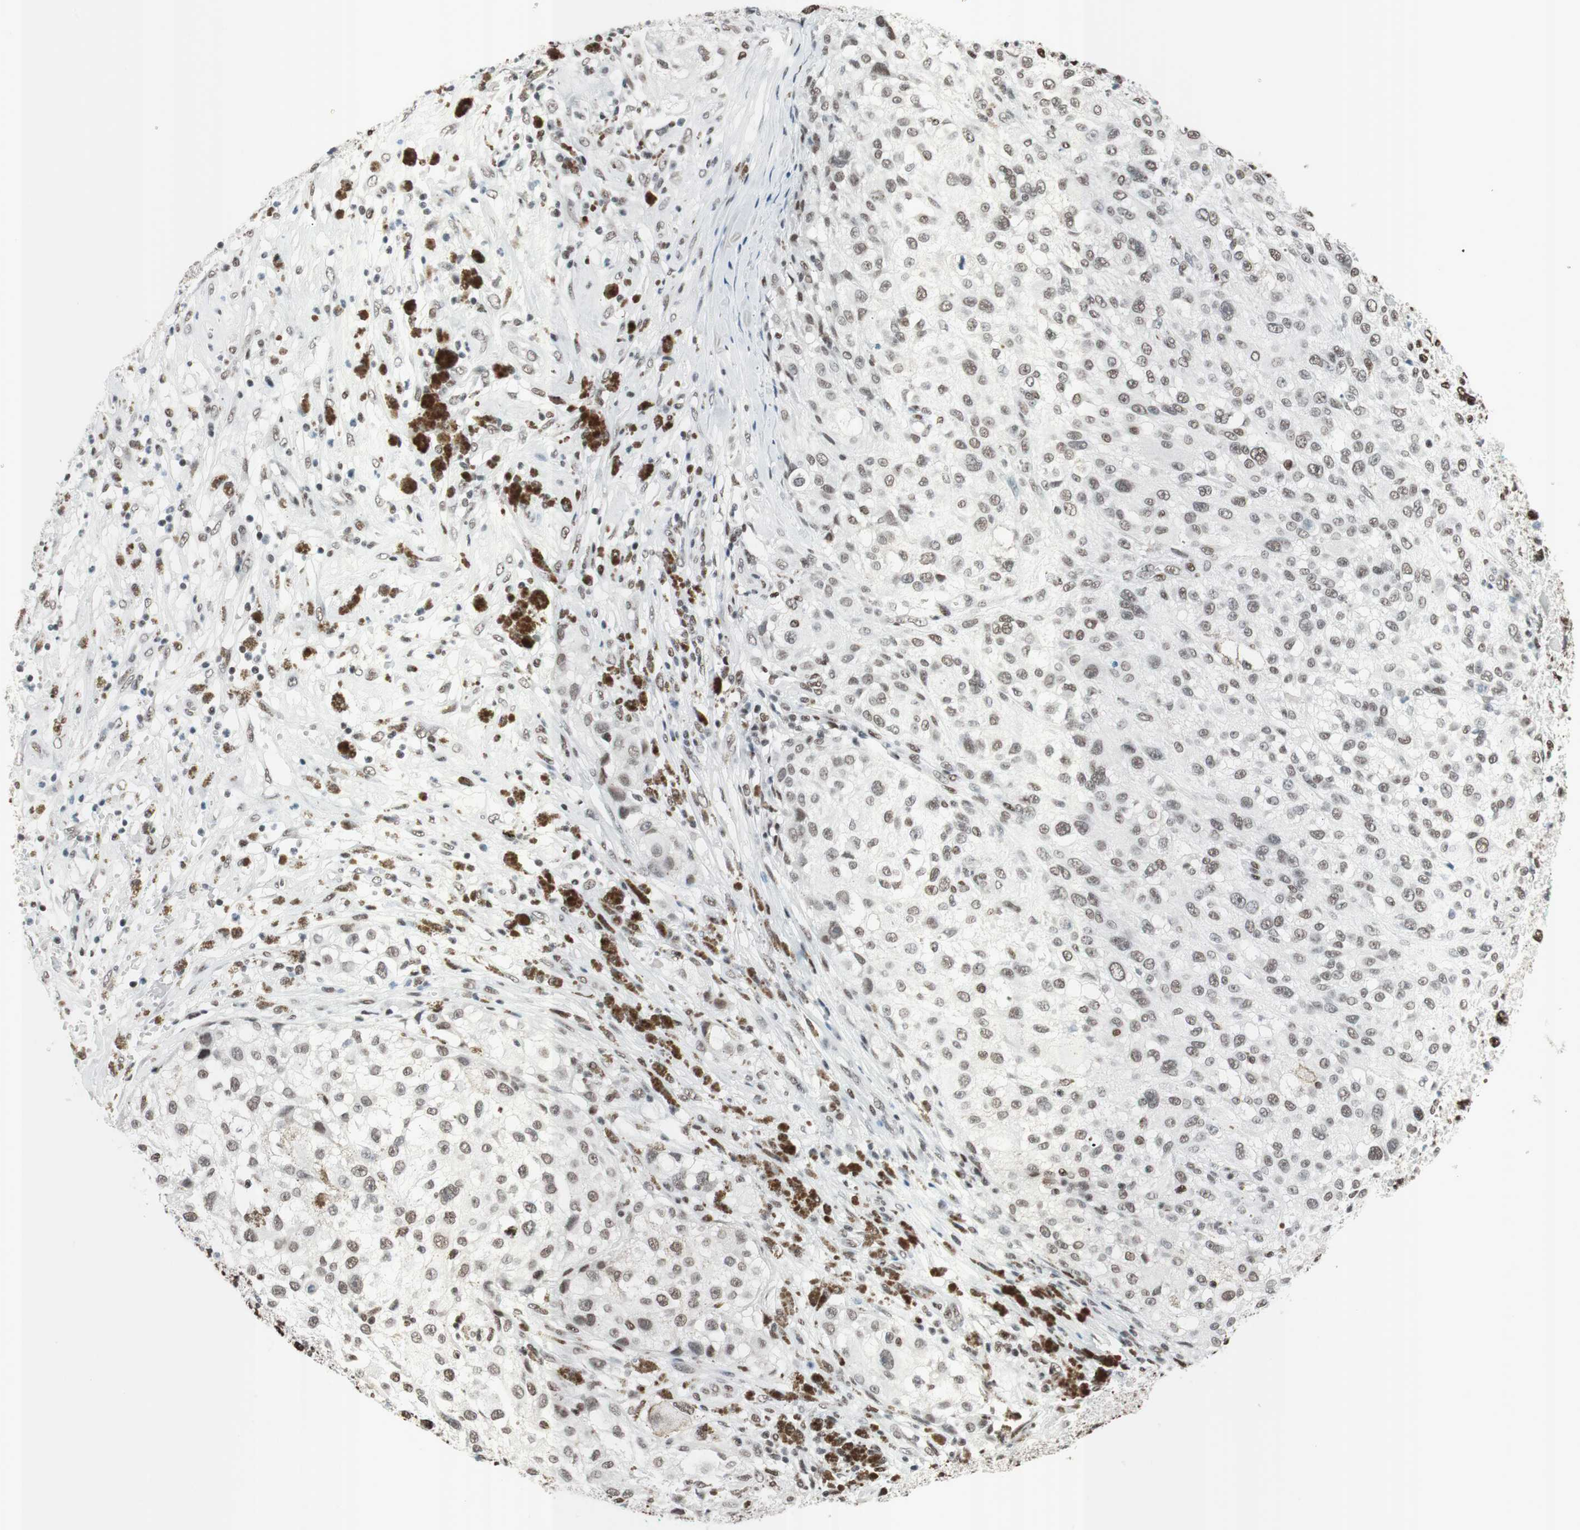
{"staining": {"intensity": "moderate", "quantity": "25%-75%", "location": "nuclear"}, "tissue": "melanoma", "cell_type": "Tumor cells", "image_type": "cancer", "snomed": [{"axis": "morphology", "description": "Necrosis, NOS"}, {"axis": "morphology", "description": "Malignant melanoma, NOS"}, {"axis": "topography", "description": "Skin"}], "caption": "Moderate nuclear staining is seen in about 25%-75% of tumor cells in melanoma.", "gene": "ARID1A", "patient": {"sex": "female", "age": 87}}